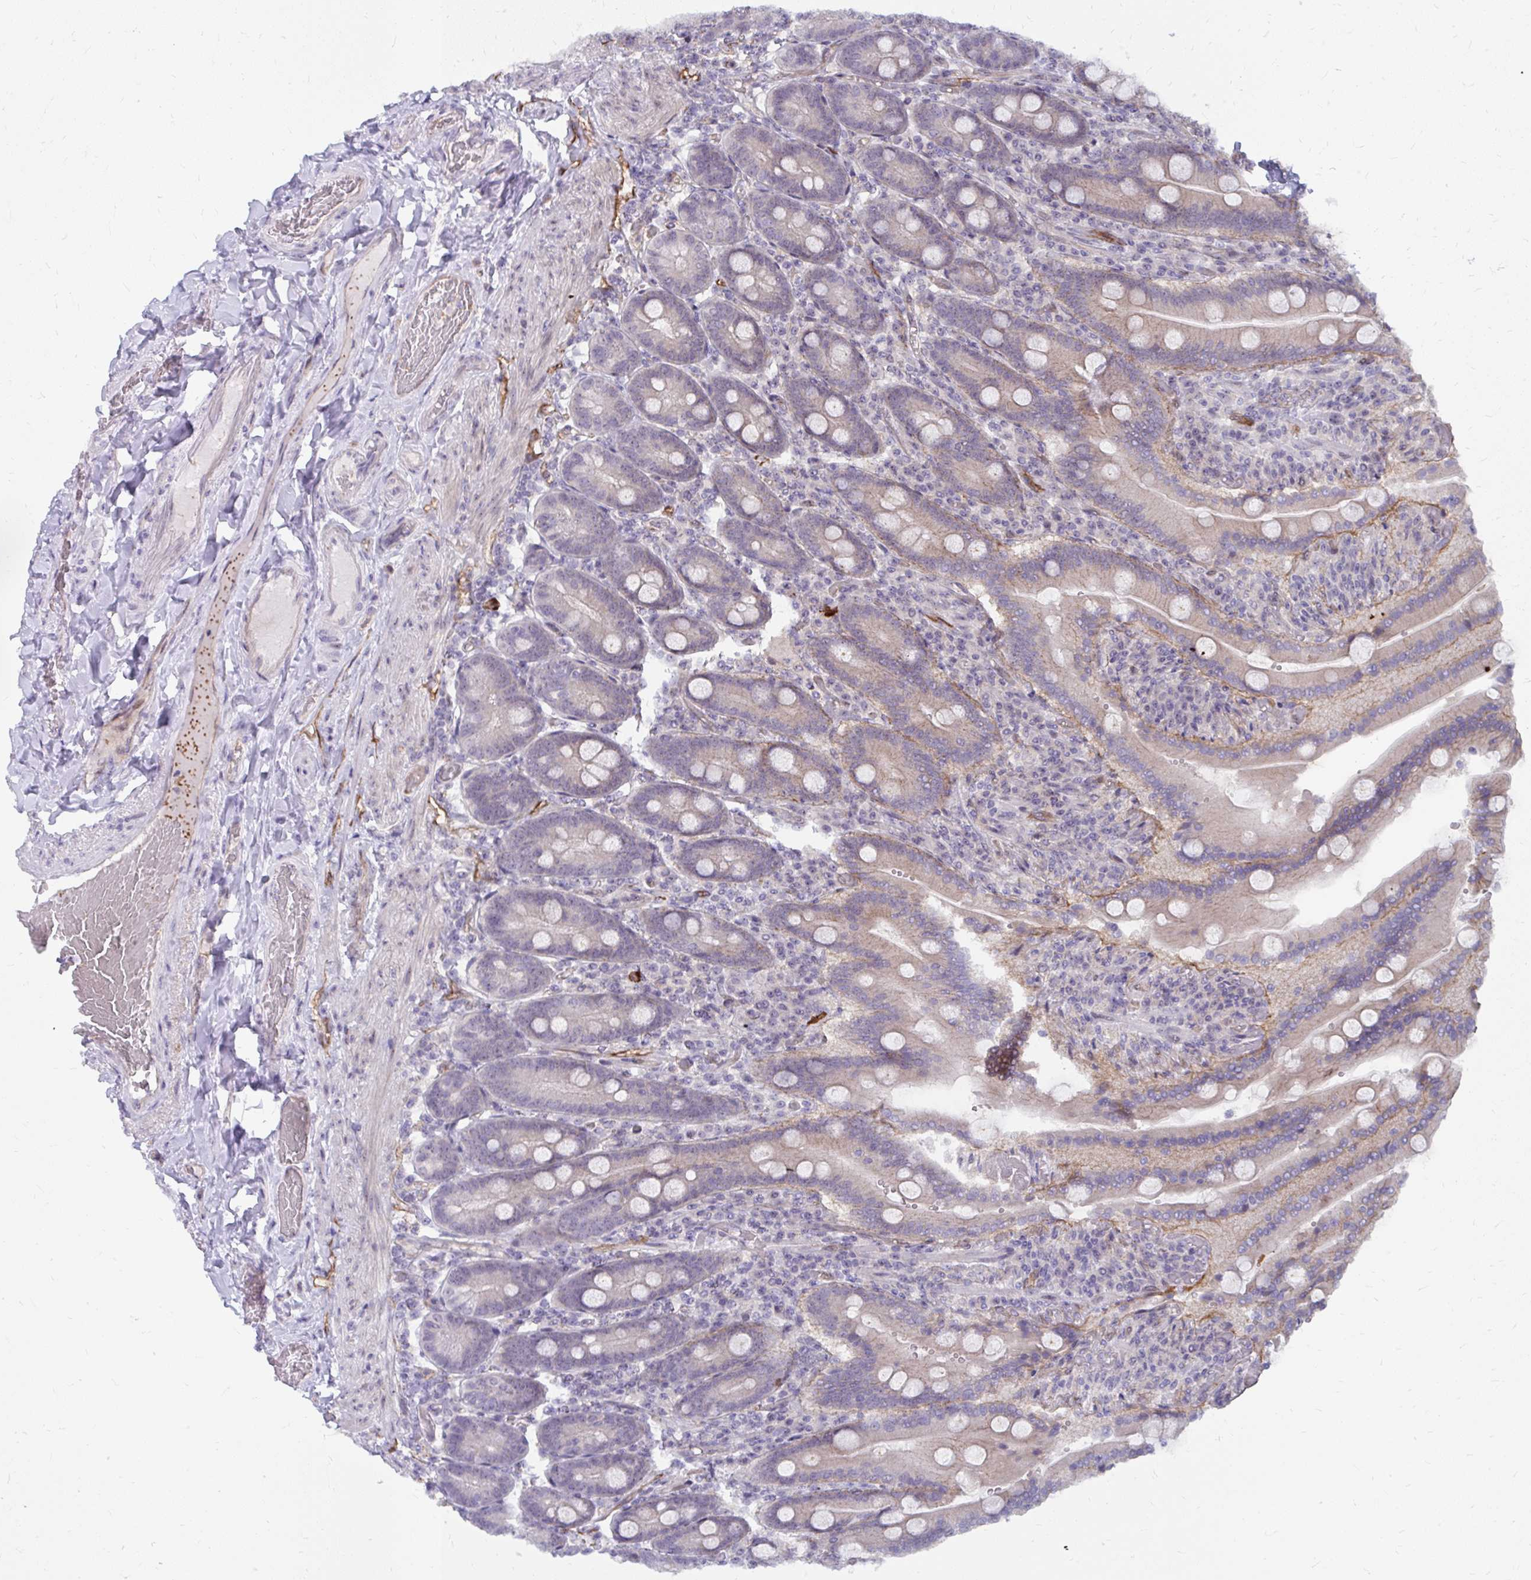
{"staining": {"intensity": "moderate", "quantity": "25%-75%", "location": "cytoplasmic/membranous"}, "tissue": "duodenum", "cell_type": "Glandular cells", "image_type": "normal", "snomed": [{"axis": "morphology", "description": "Normal tissue, NOS"}, {"axis": "topography", "description": "Duodenum"}], "caption": "A photomicrograph of human duodenum stained for a protein displays moderate cytoplasmic/membranous brown staining in glandular cells. (IHC, brightfield microscopy, high magnification).", "gene": "MUS81", "patient": {"sex": "female", "age": 62}}